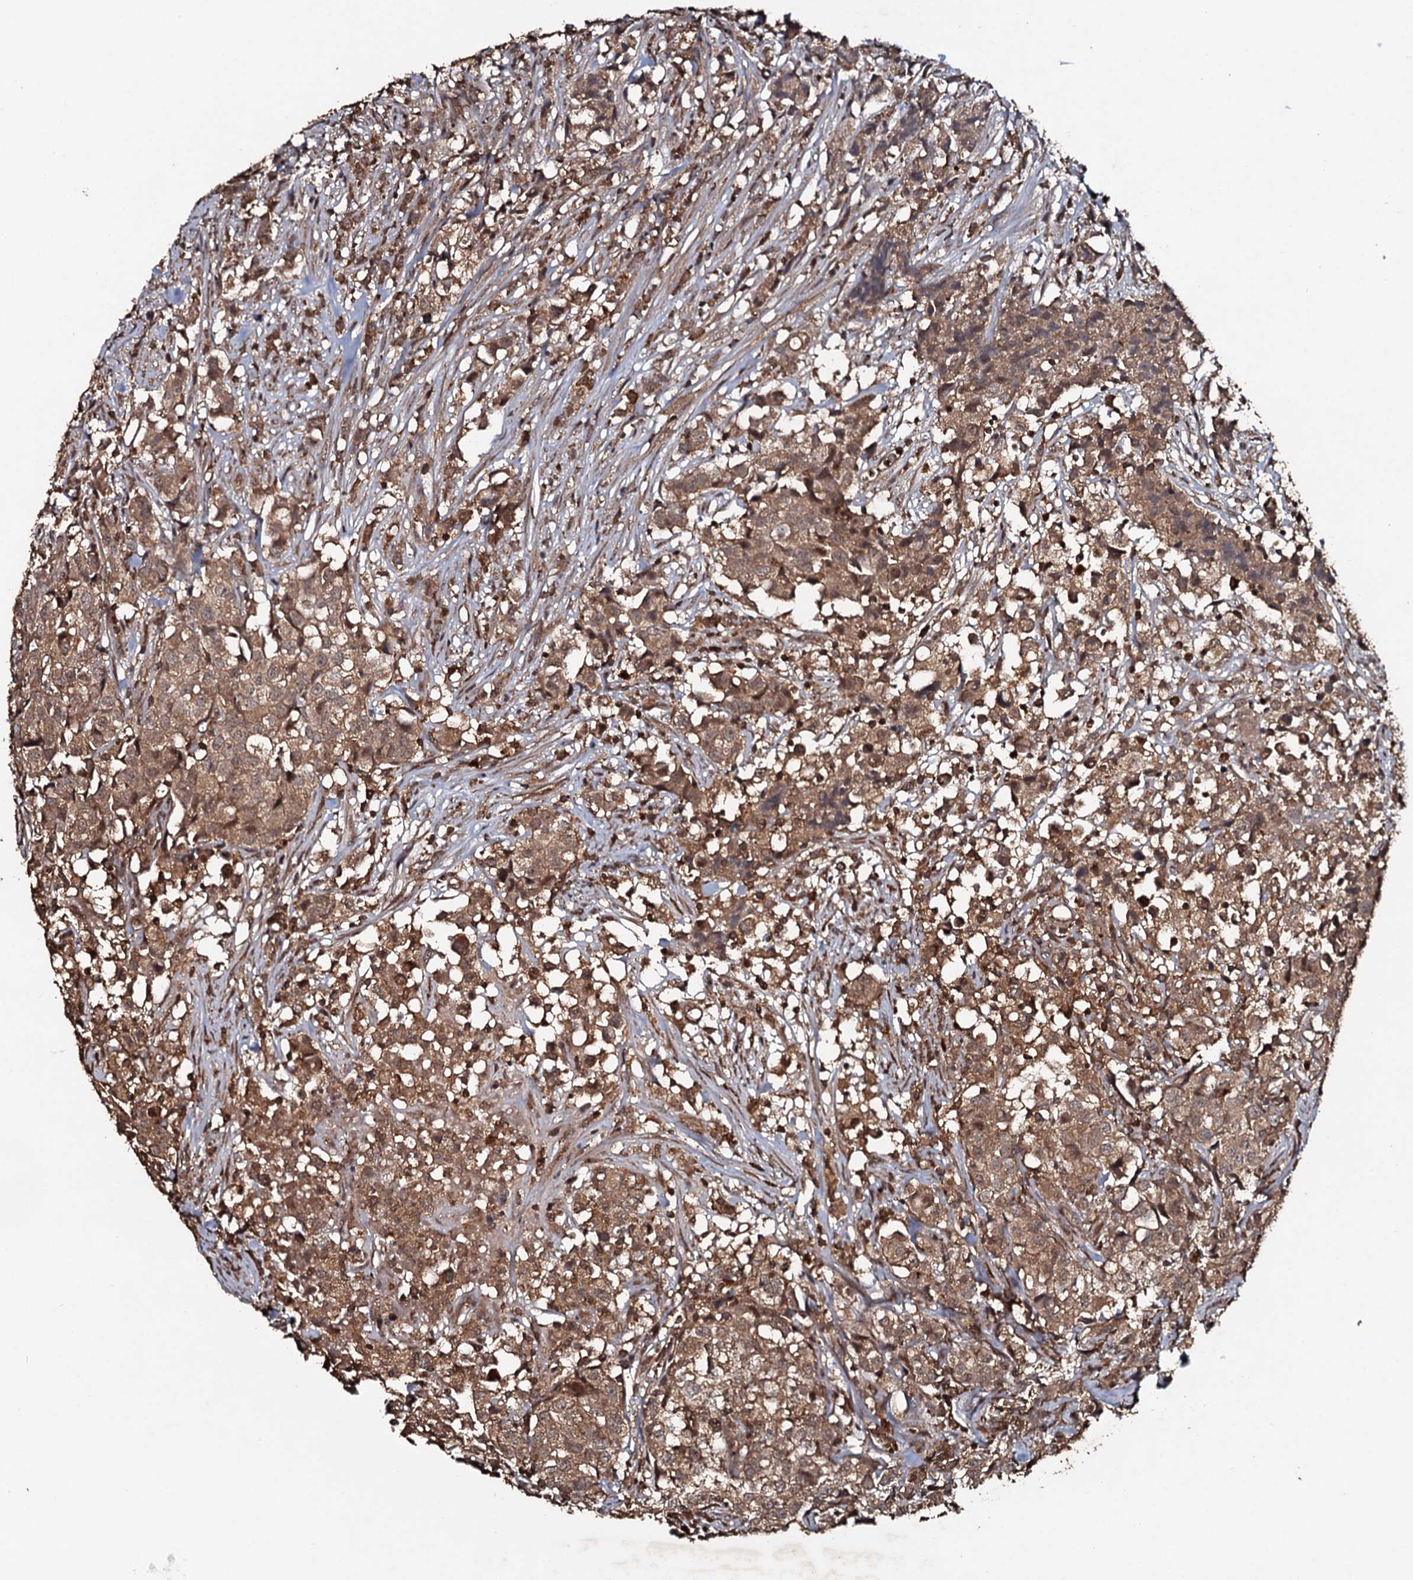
{"staining": {"intensity": "moderate", "quantity": ">75%", "location": "cytoplasmic/membranous"}, "tissue": "urothelial cancer", "cell_type": "Tumor cells", "image_type": "cancer", "snomed": [{"axis": "morphology", "description": "Urothelial carcinoma, High grade"}, {"axis": "topography", "description": "Urinary bladder"}], "caption": "Urothelial cancer stained with immunohistochemistry reveals moderate cytoplasmic/membranous positivity in approximately >75% of tumor cells. (Brightfield microscopy of DAB IHC at high magnification).", "gene": "ADGRG3", "patient": {"sex": "female", "age": 75}}